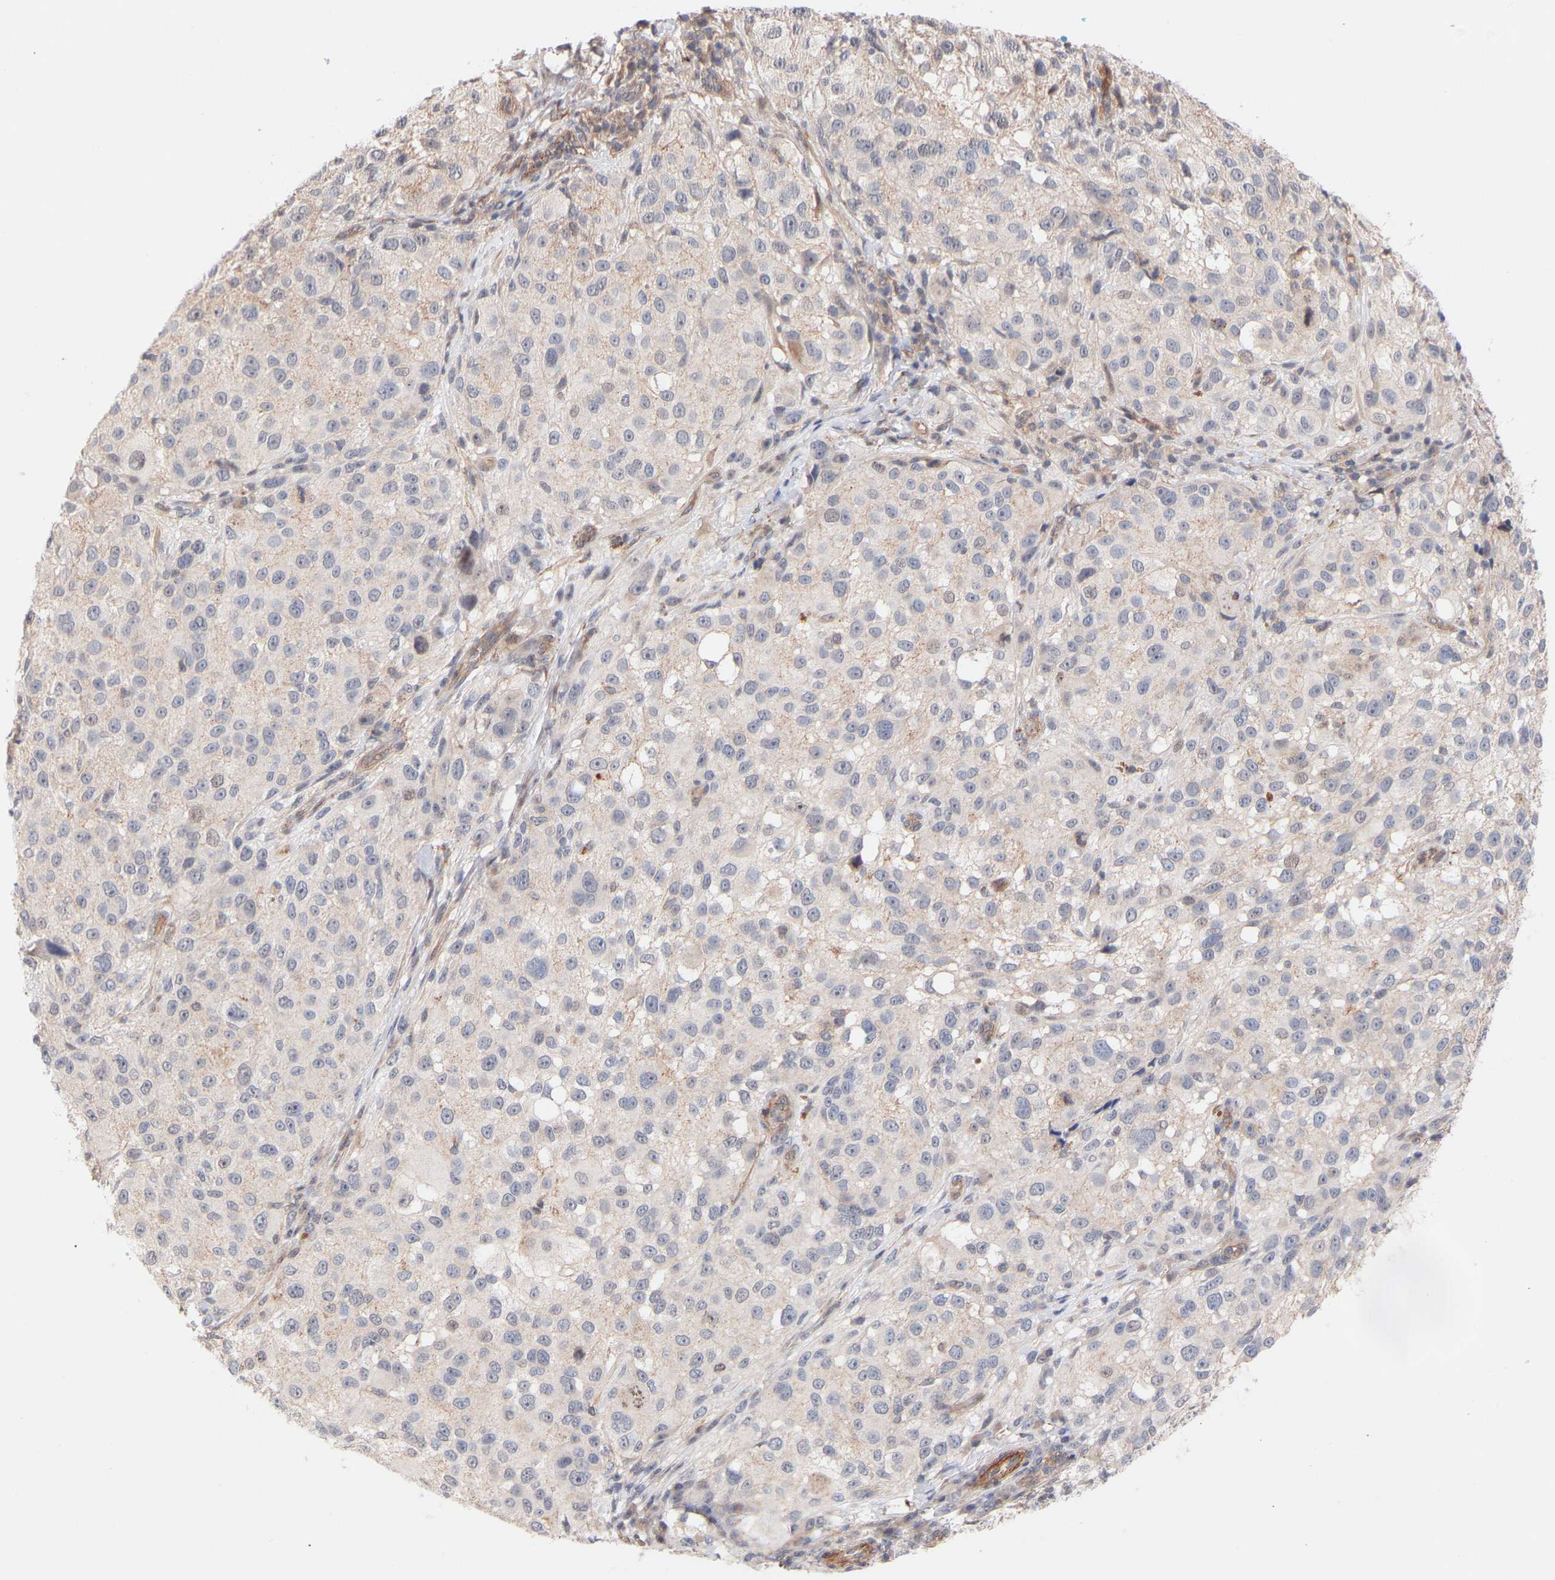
{"staining": {"intensity": "negative", "quantity": "none", "location": "none"}, "tissue": "melanoma", "cell_type": "Tumor cells", "image_type": "cancer", "snomed": [{"axis": "morphology", "description": "Necrosis, NOS"}, {"axis": "morphology", "description": "Malignant melanoma, NOS"}, {"axis": "topography", "description": "Skin"}], "caption": "There is no significant expression in tumor cells of melanoma.", "gene": "PDLIM5", "patient": {"sex": "female", "age": 87}}